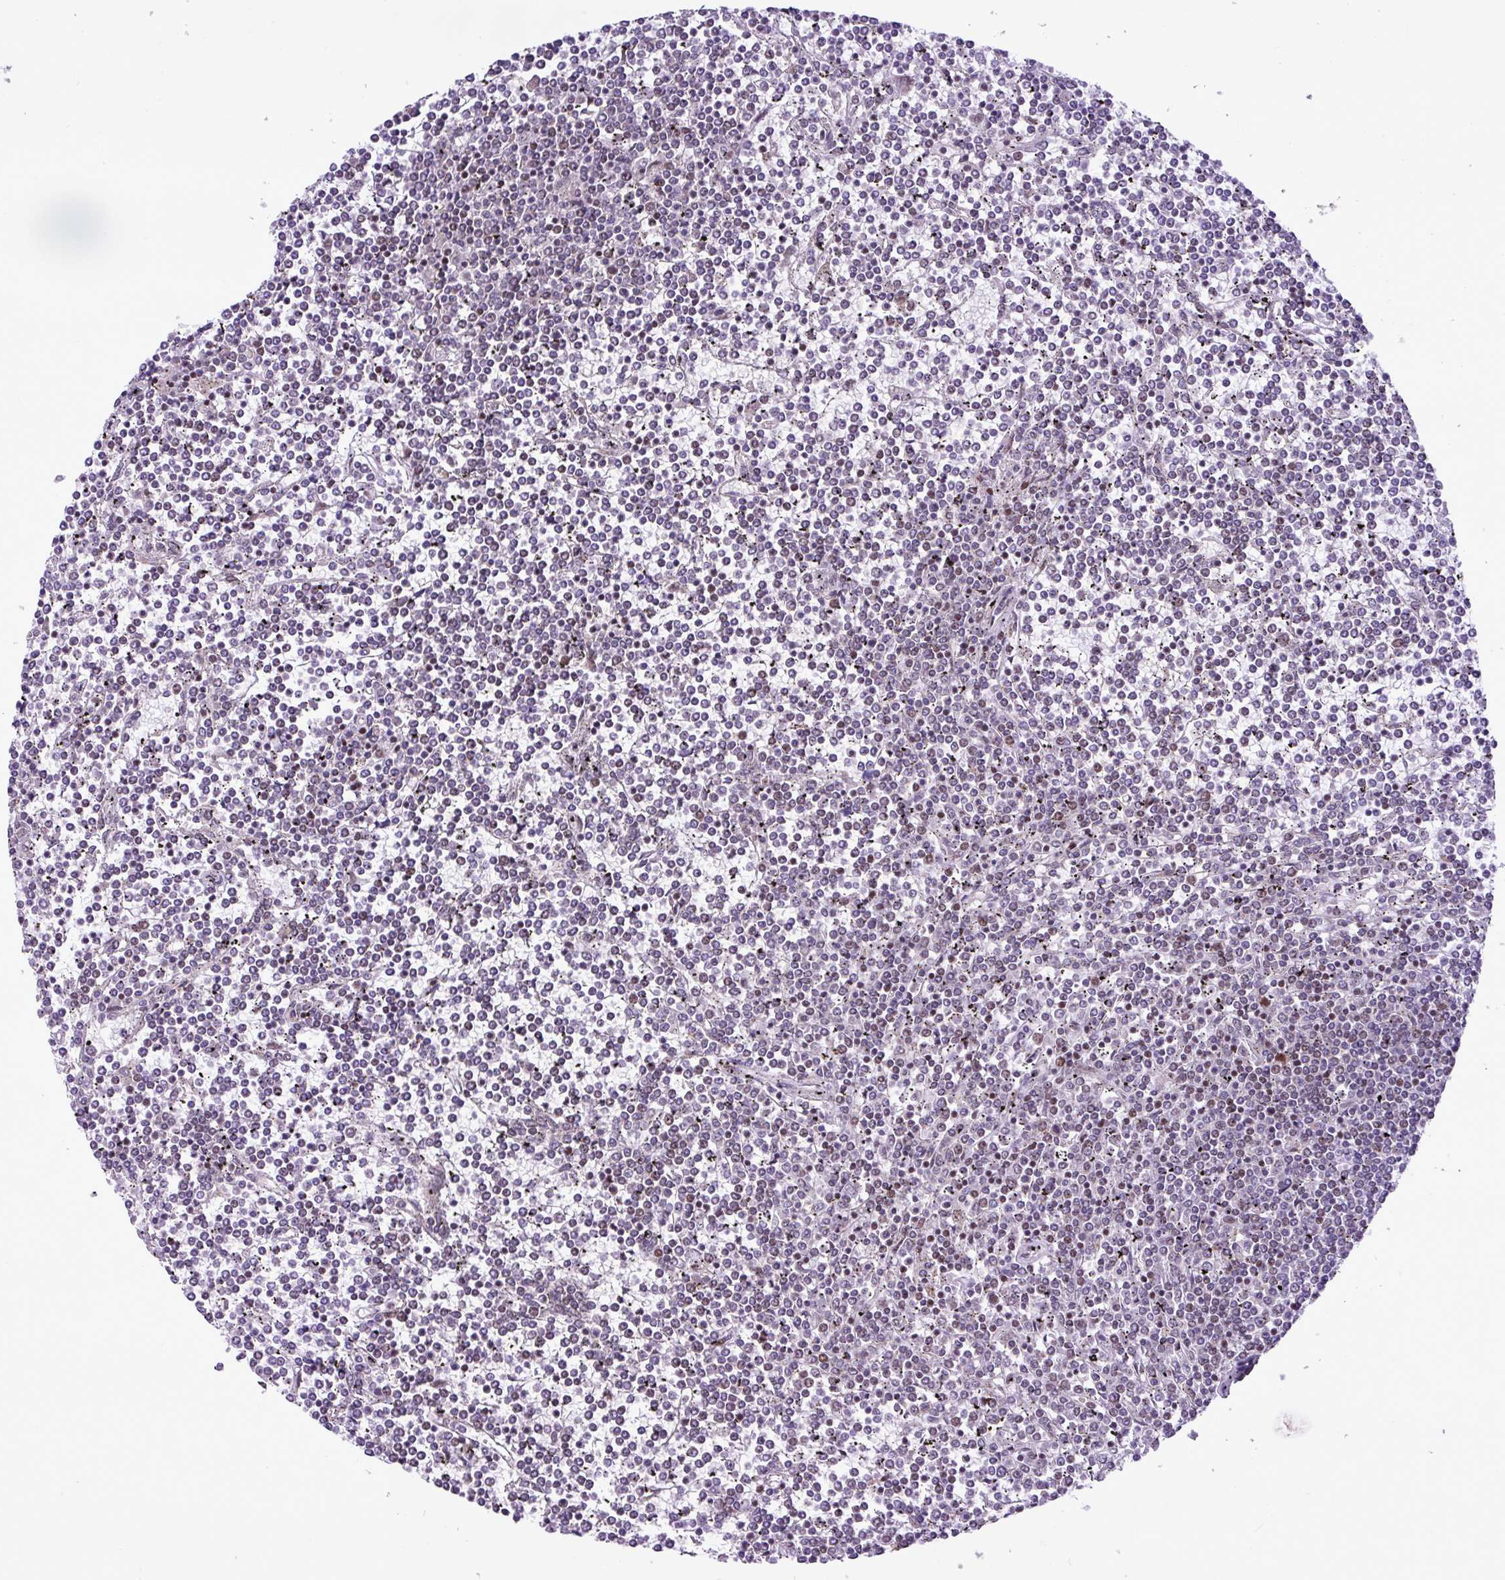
{"staining": {"intensity": "weak", "quantity": "25%-75%", "location": "nuclear"}, "tissue": "lymphoma", "cell_type": "Tumor cells", "image_type": "cancer", "snomed": [{"axis": "morphology", "description": "Malignant lymphoma, non-Hodgkin's type, Low grade"}, {"axis": "topography", "description": "Spleen"}], "caption": "Protein expression analysis of lymphoma displays weak nuclear expression in approximately 25%-75% of tumor cells.", "gene": "ZNF354A", "patient": {"sex": "female", "age": 19}}